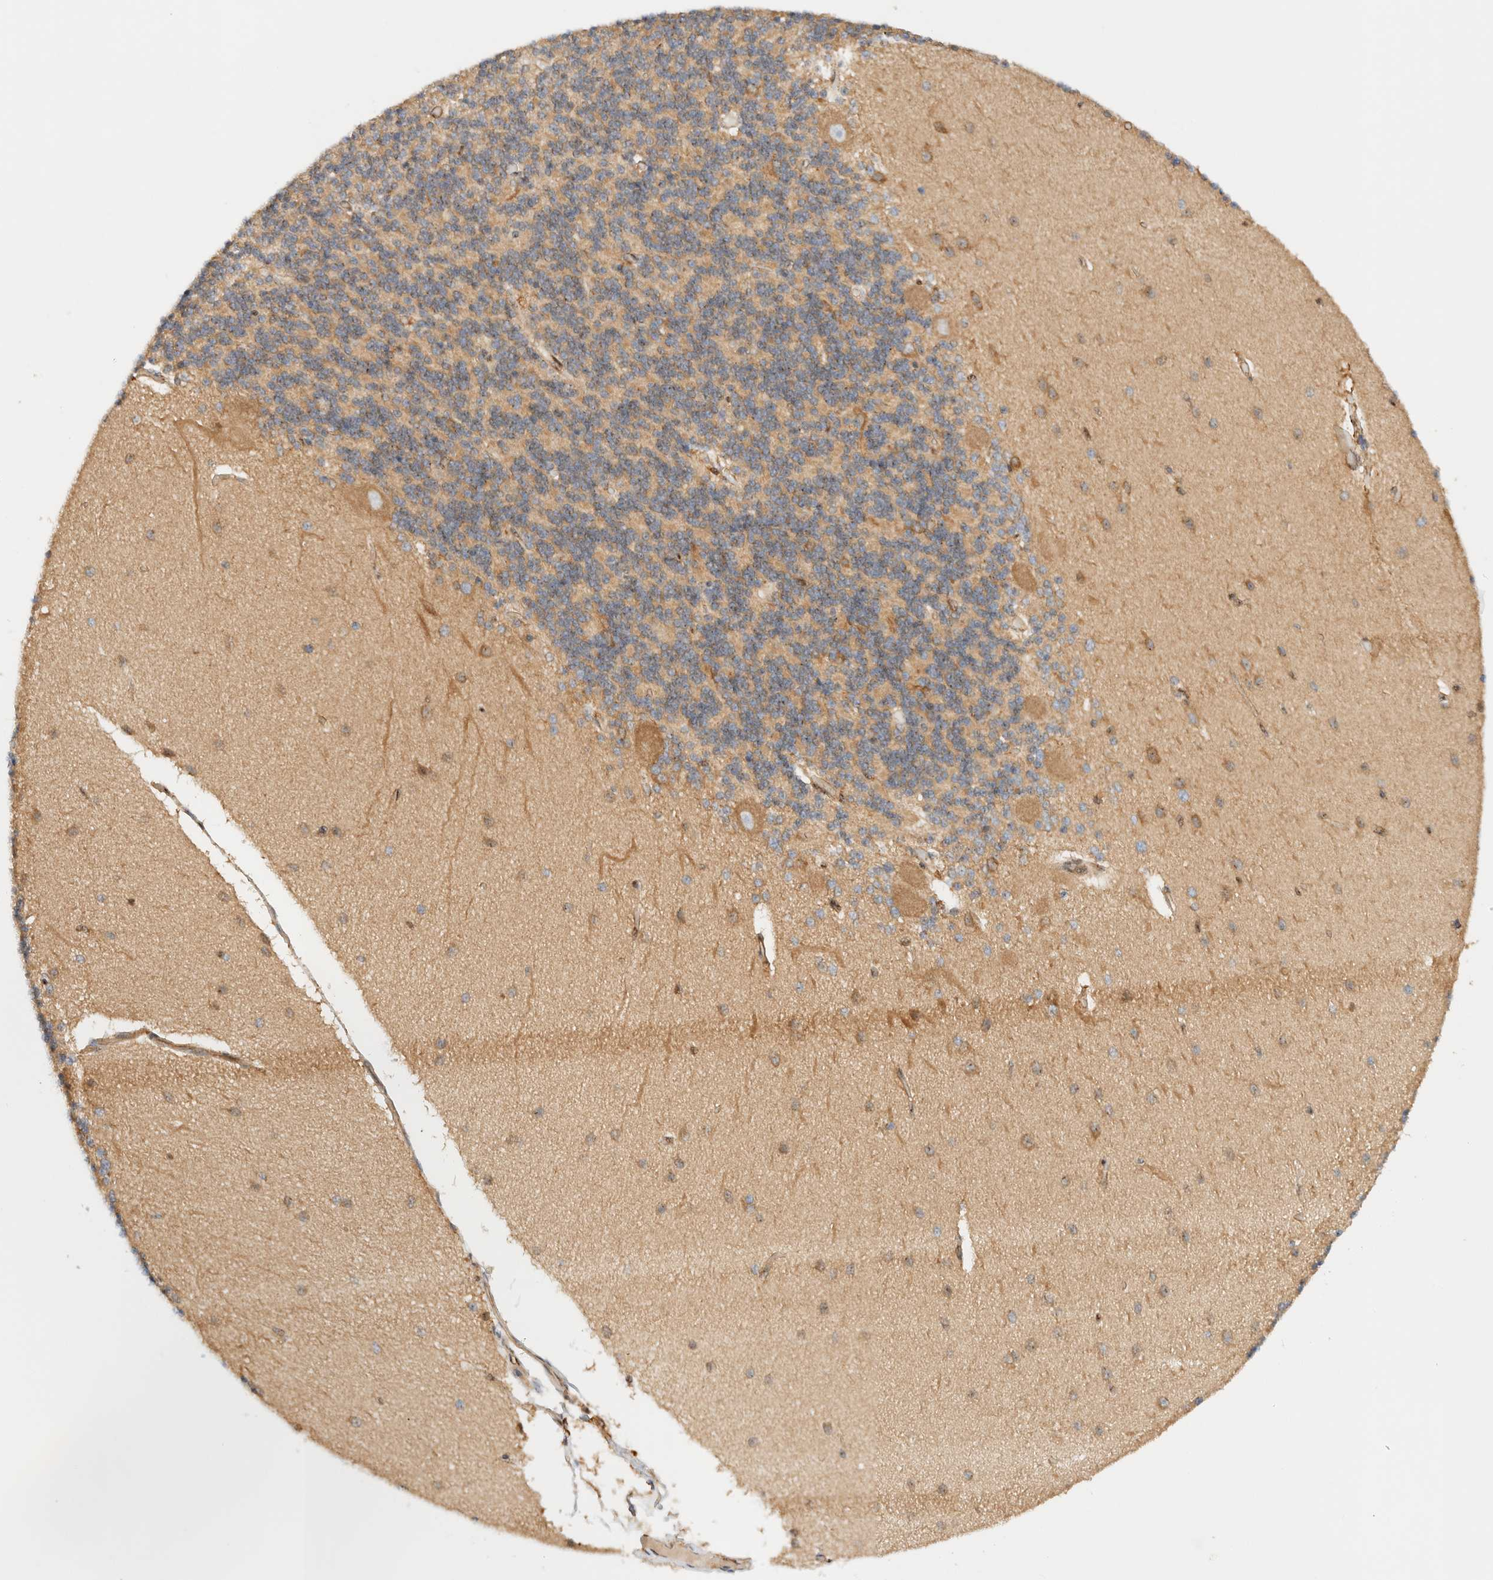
{"staining": {"intensity": "weak", "quantity": "25%-75%", "location": "cytoplasmic/membranous"}, "tissue": "cerebellum", "cell_type": "Cells in granular layer", "image_type": "normal", "snomed": [{"axis": "morphology", "description": "Normal tissue, NOS"}, {"axis": "topography", "description": "Cerebellum"}], "caption": "A micrograph showing weak cytoplasmic/membranous positivity in about 25%-75% of cells in granular layer in unremarkable cerebellum, as visualized by brown immunohistochemical staining.", "gene": "RABEP1", "patient": {"sex": "female", "age": 54}}